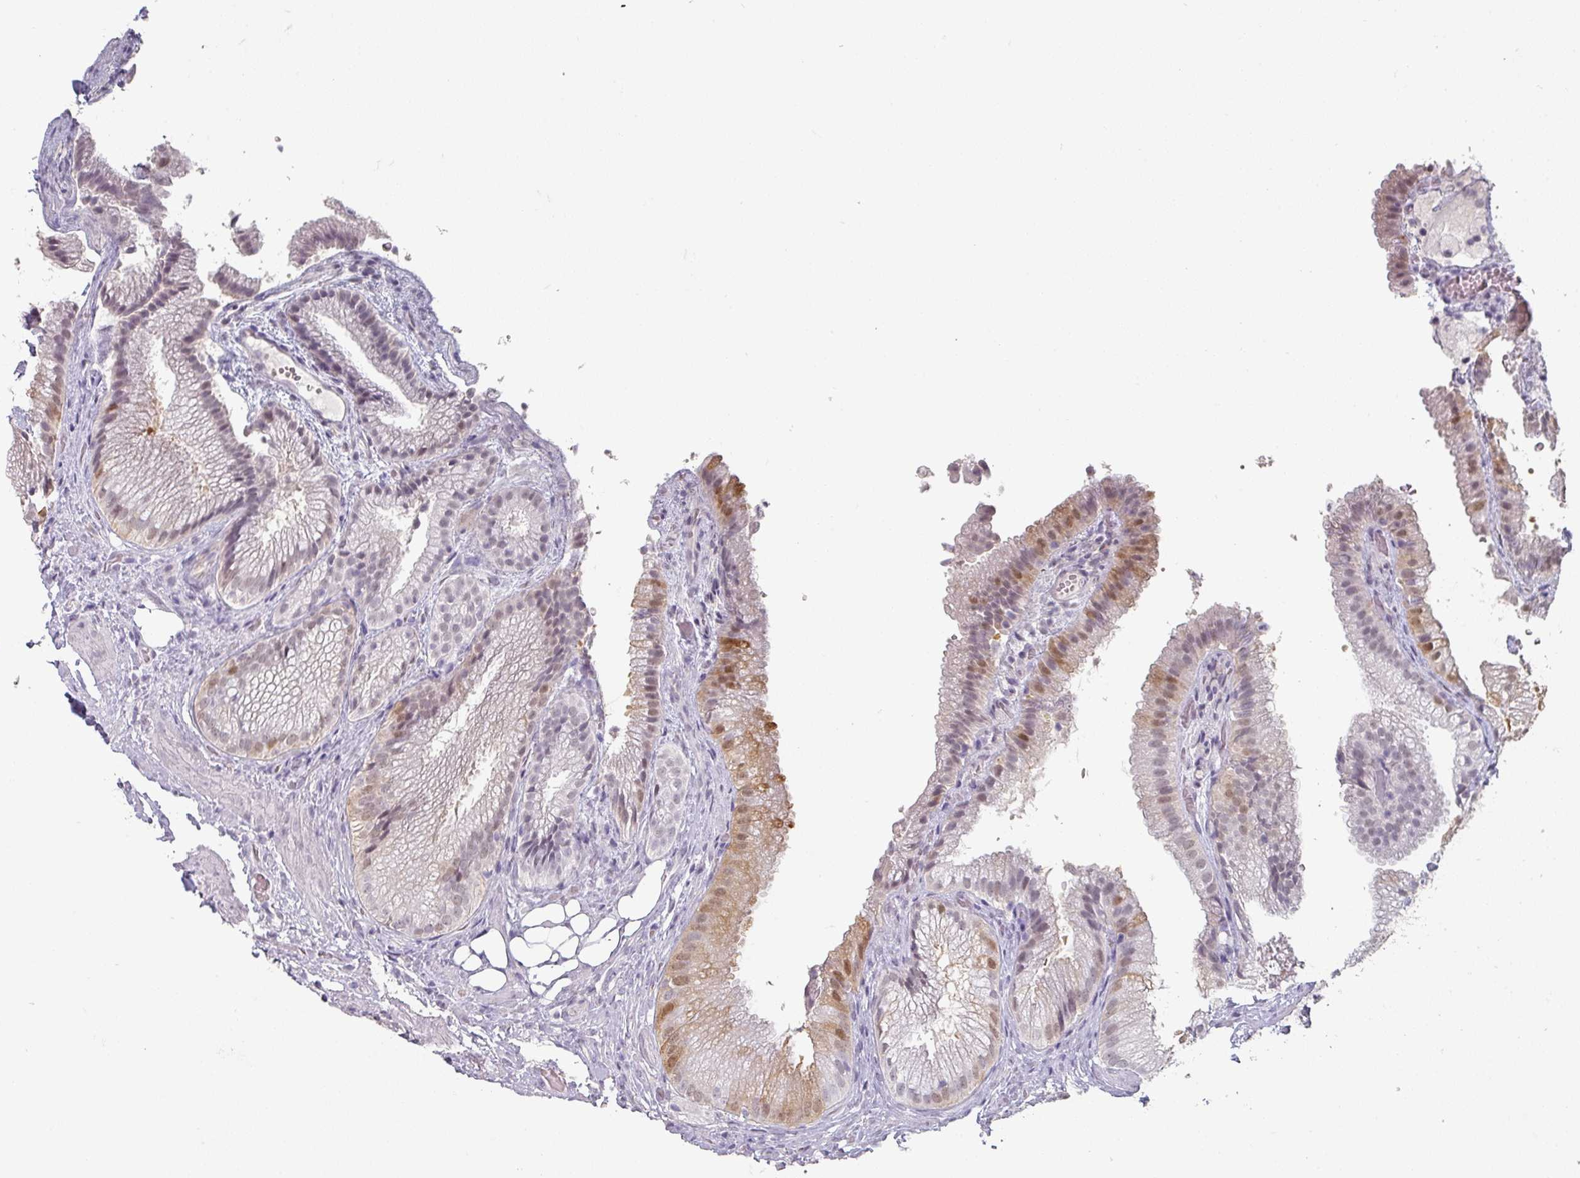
{"staining": {"intensity": "moderate", "quantity": "<25%", "location": "cytoplasmic/membranous,nuclear"}, "tissue": "gallbladder", "cell_type": "Glandular cells", "image_type": "normal", "snomed": [{"axis": "morphology", "description": "Normal tissue, NOS"}, {"axis": "morphology", "description": "Inflammation, NOS"}, {"axis": "topography", "description": "Gallbladder"}], "caption": "Immunohistochemistry micrograph of normal gallbladder stained for a protein (brown), which exhibits low levels of moderate cytoplasmic/membranous,nuclear expression in about <25% of glandular cells.", "gene": "SPRR1A", "patient": {"sex": "male", "age": 51}}